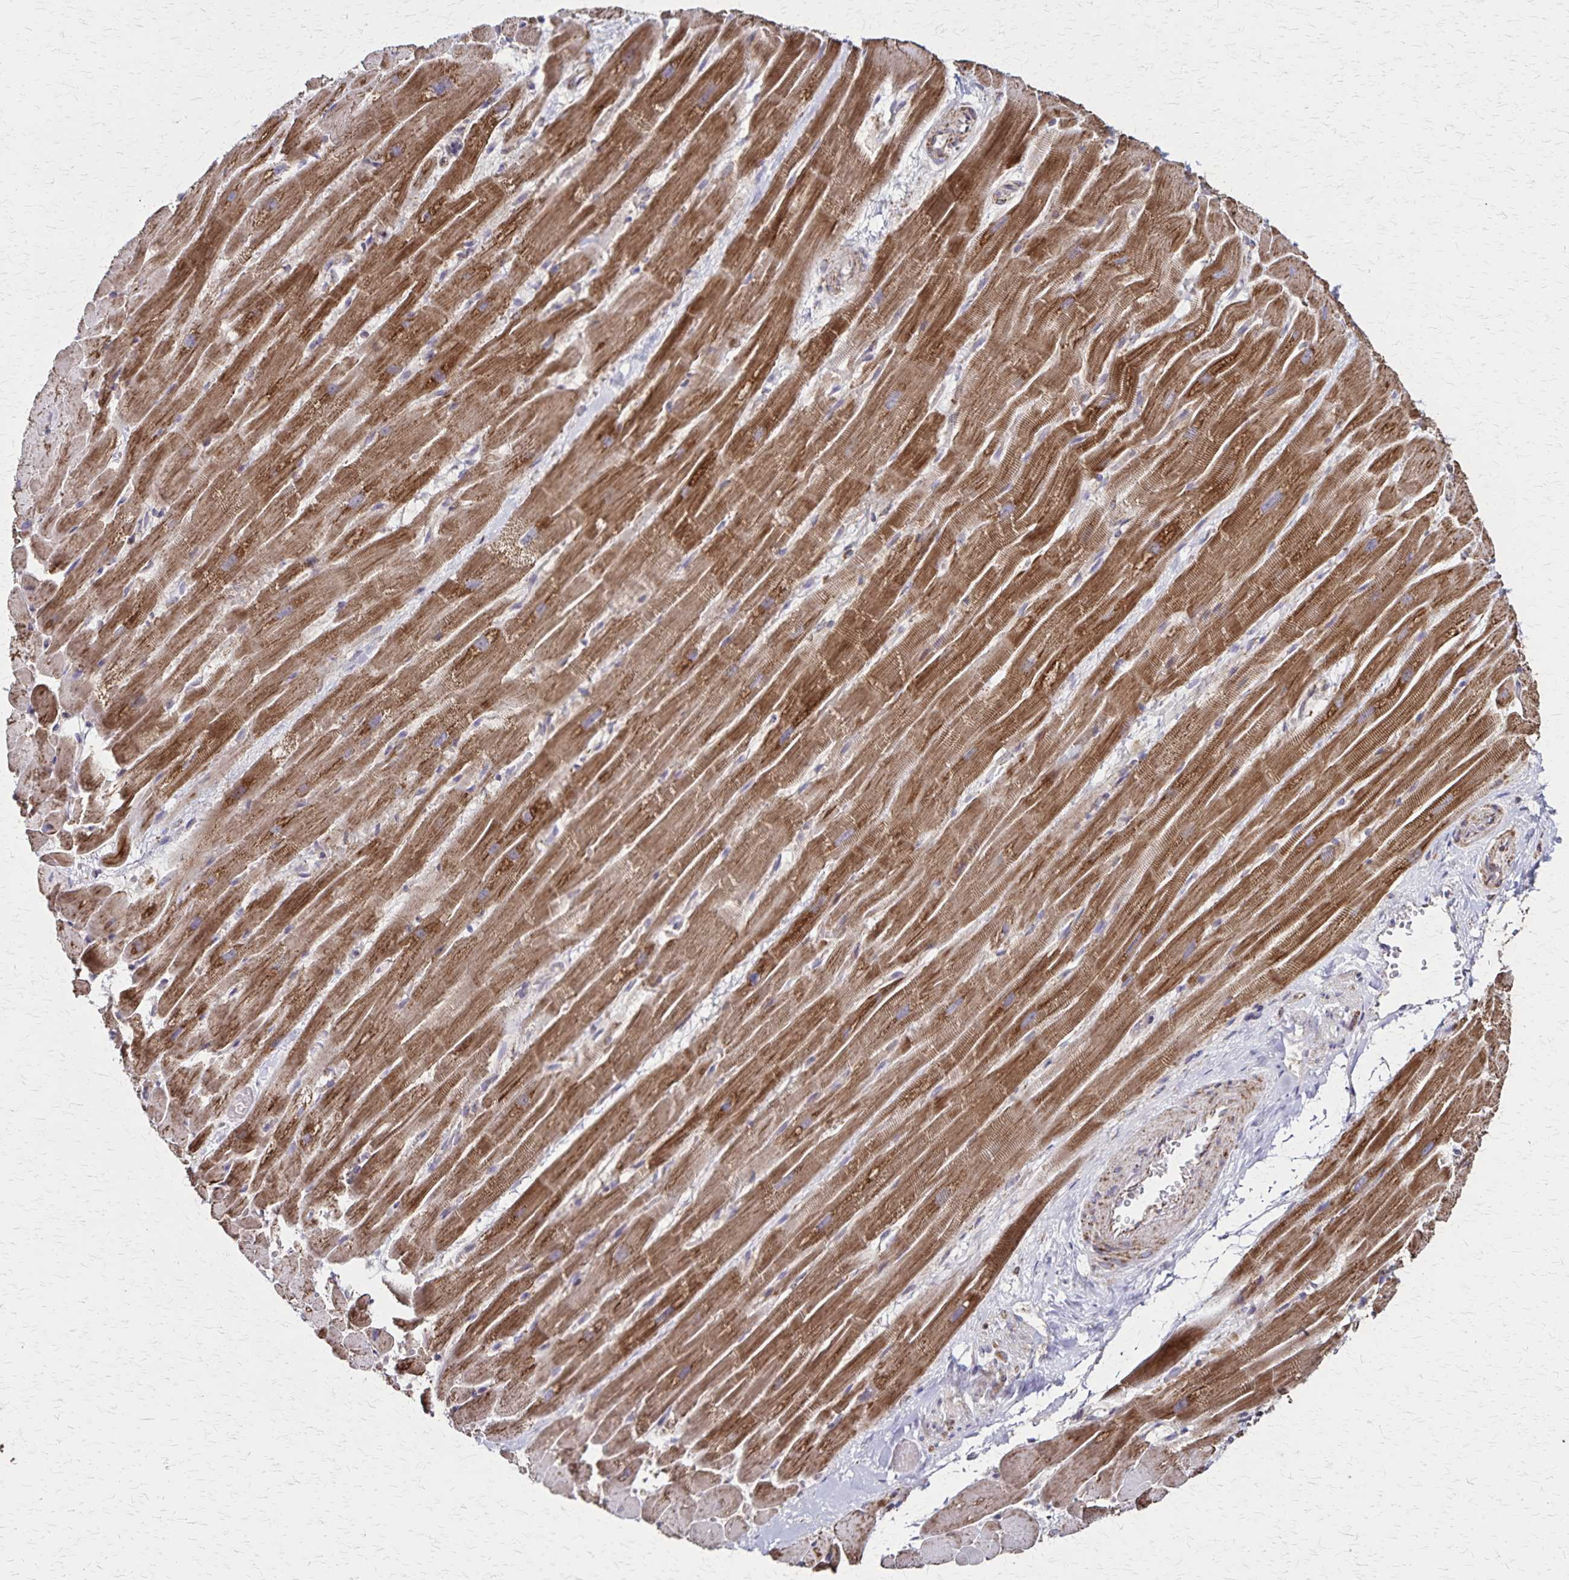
{"staining": {"intensity": "moderate", "quantity": ">75%", "location": "cytoplasmic/membranous"}, "tissue": "heart muscle", "cell_type": "Cardiomyocytes", "image_type": "normal", "snomed": [{"axis": "morphology", "description": "Normal tissue, NOS"}, {"axis": "topography", "description": "Heart"}], "caption": "Immunohistochemical staining of unremarkable heart muscle demonstrates >75% levels of moderate cytoplasmic/membranous protein positivity in about >75% of cardiomyocytes.", "gene": "NFS1", "patient": {"sex": "male", "age": 37}}